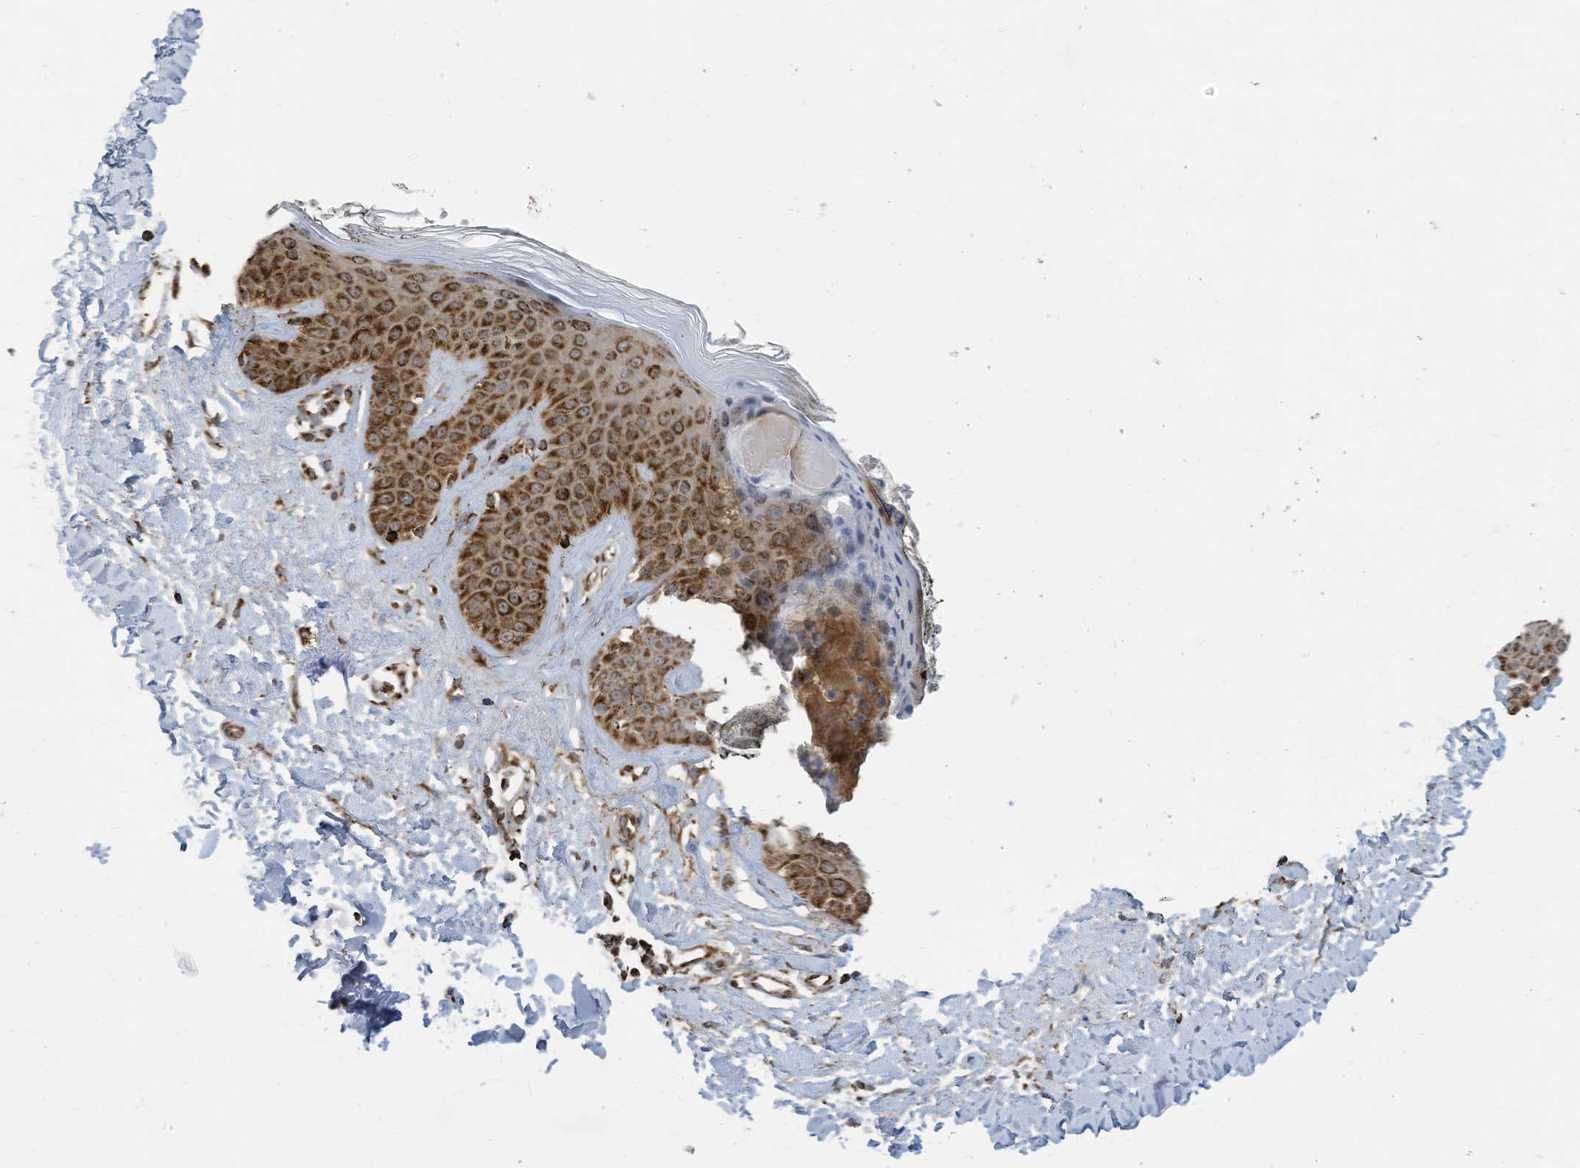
{"staining": {"intensity": "strong", "quantity": ">75%", "location": "cytoplasmic/membranous"}, "tissue": "skin", "cell_type": "Fibroblasts", "image_type": "normal", "snomed": [{"axis": "morphology", "description": "Normal tissue, NOS"}, {"axis": "topography", "description": "Skin"}], "caption": "Protein staining of unremarkable skin displays strong cytoplasmic/membranous positivity in approximately >75% of fibroblasts. The staining was performed using DAB to visualize the protein expression in brown, while the nuclei were stained in blue with hematoxylin (Magnification: 20x).", "gene": "COX10", "patient": {"sex": "female", "age": 64}}